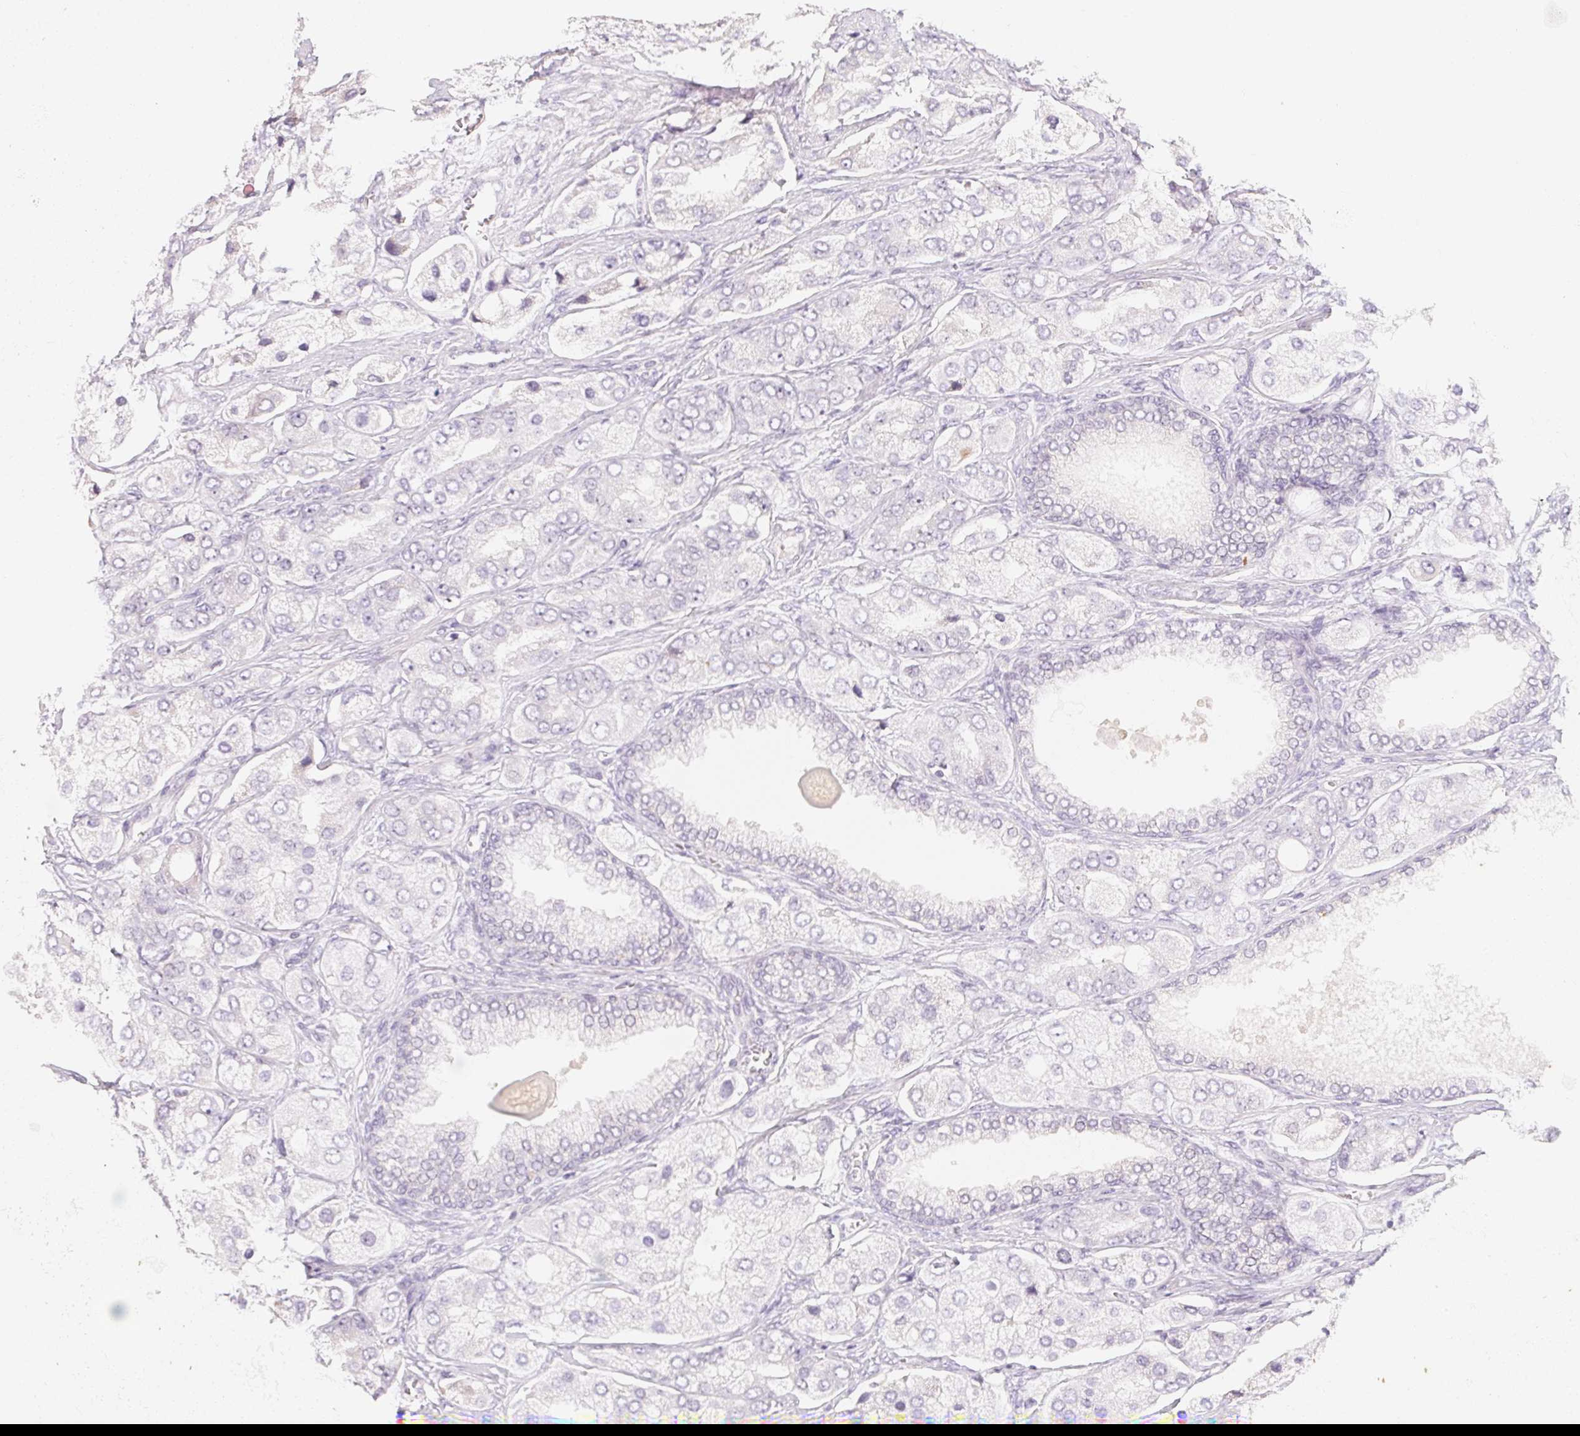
{"staining": {"intensity": "negative", "quantity": "none", "location": "none"}, "tissue": "prostate cancer", "cell_type": "Tumor cells", "image_type": "cancer", "snomed": [{"axis": "morphology", "description": "Adenocarcinoma, Low grade"}, {"axis": "topography", "description": "Prostate"}], "caption": "Tumor cells show no significant expression in low-grade adenocarcinoma (prostate).", "gene": "MCOLN3", "patient": {"sex": "male", "age": 69}}